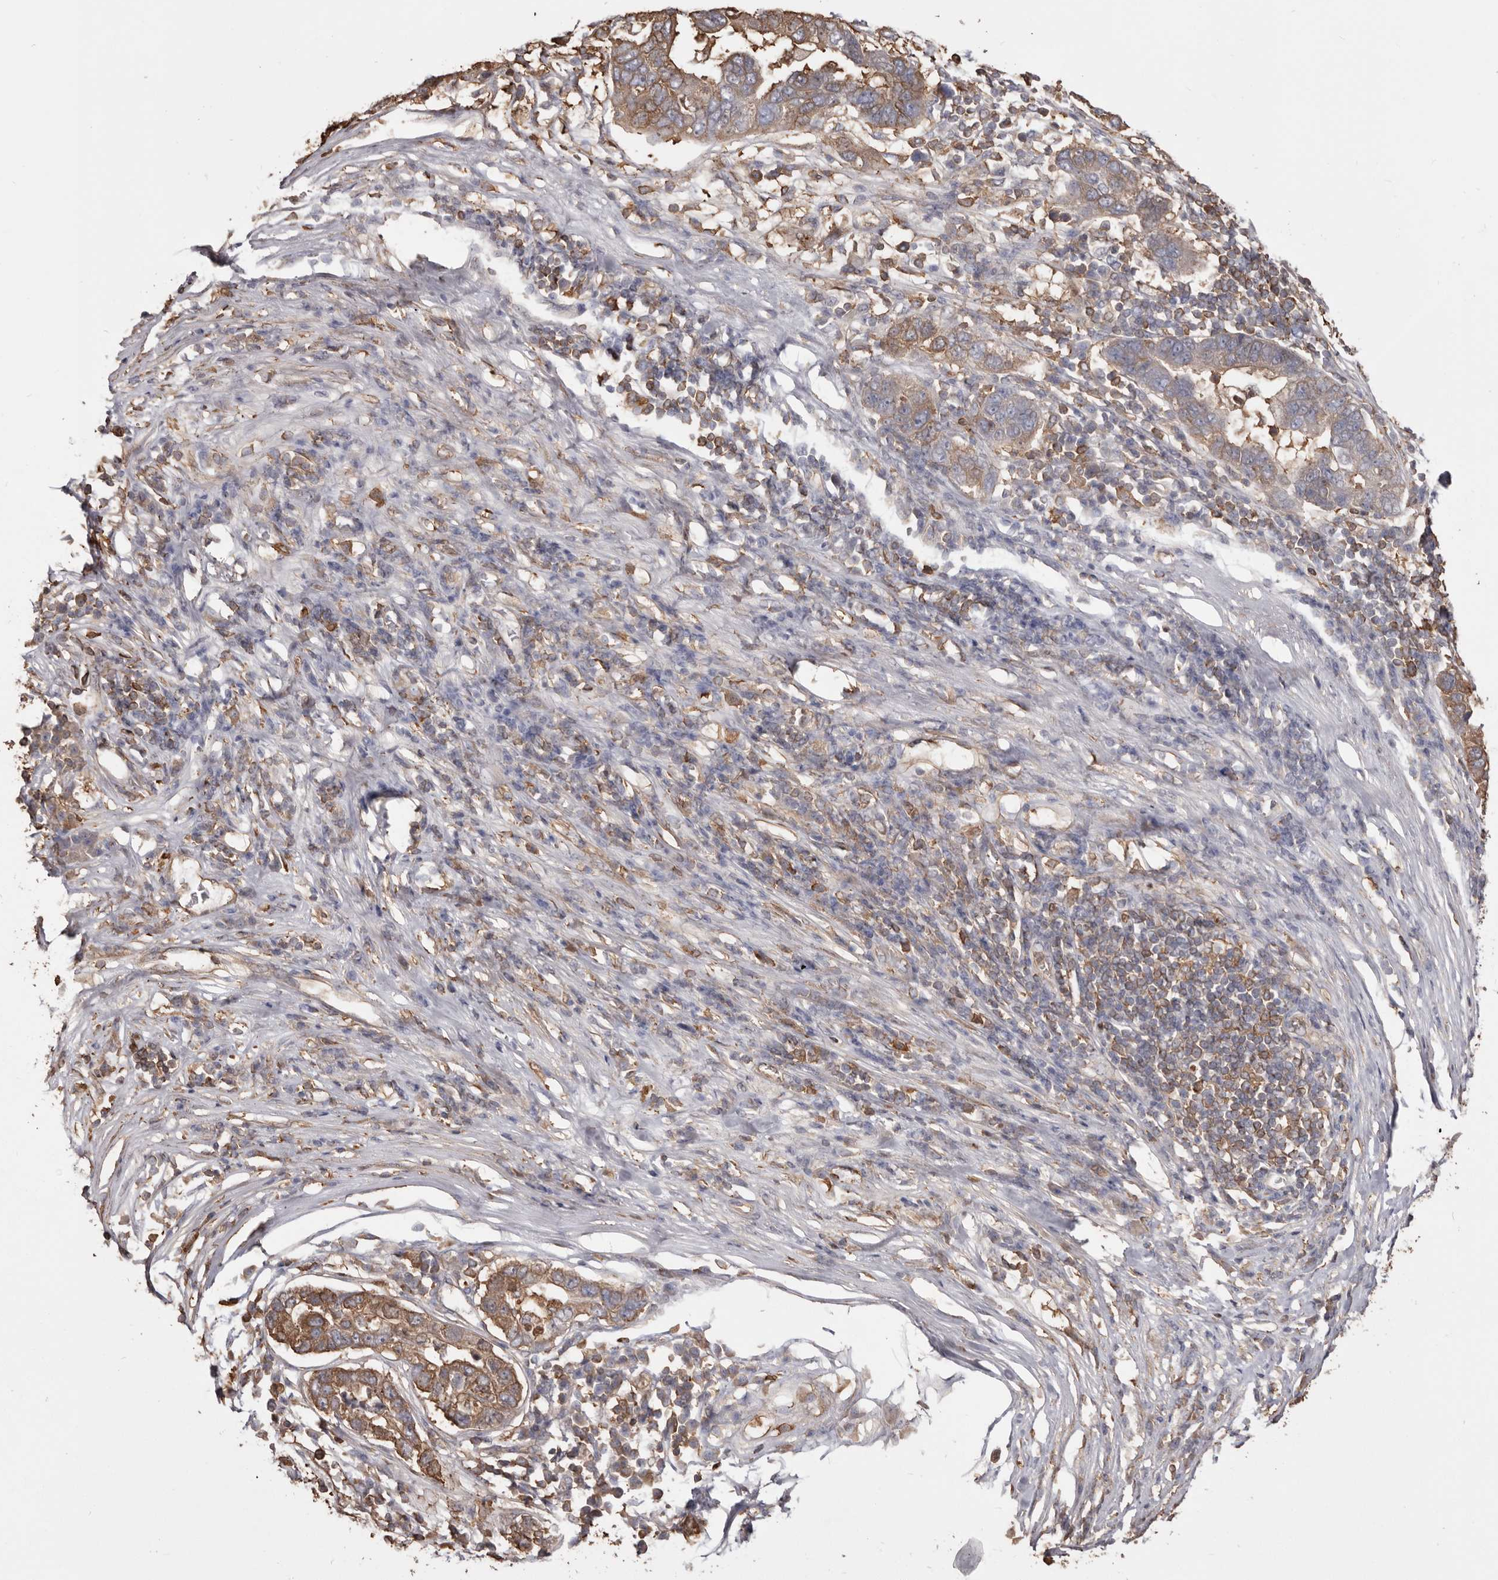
{"staining": {"intensity": "moderate", "quantity": ">75%", "location": "cytoplasmic/membranous"}, "tissue": "pancreatic cancer", "cell_type": "Tumor cells", "image_type": "cancer", "snomed": [{"axis": "morphology", "description": "Adenocarcinoma, NOS"}, {"axis": "topography", "description": "Pancreas"}], "caption": "Immunohistochemistry (IHC) micrograph of human pancreatic cancer stained for a protein (brown), which shows medium levels of moderate cytoplasmic/membranous staining in approximately >75% of tumor cells.", "gene": "PKM", "patient": {"sex": "female", "age": 61}}